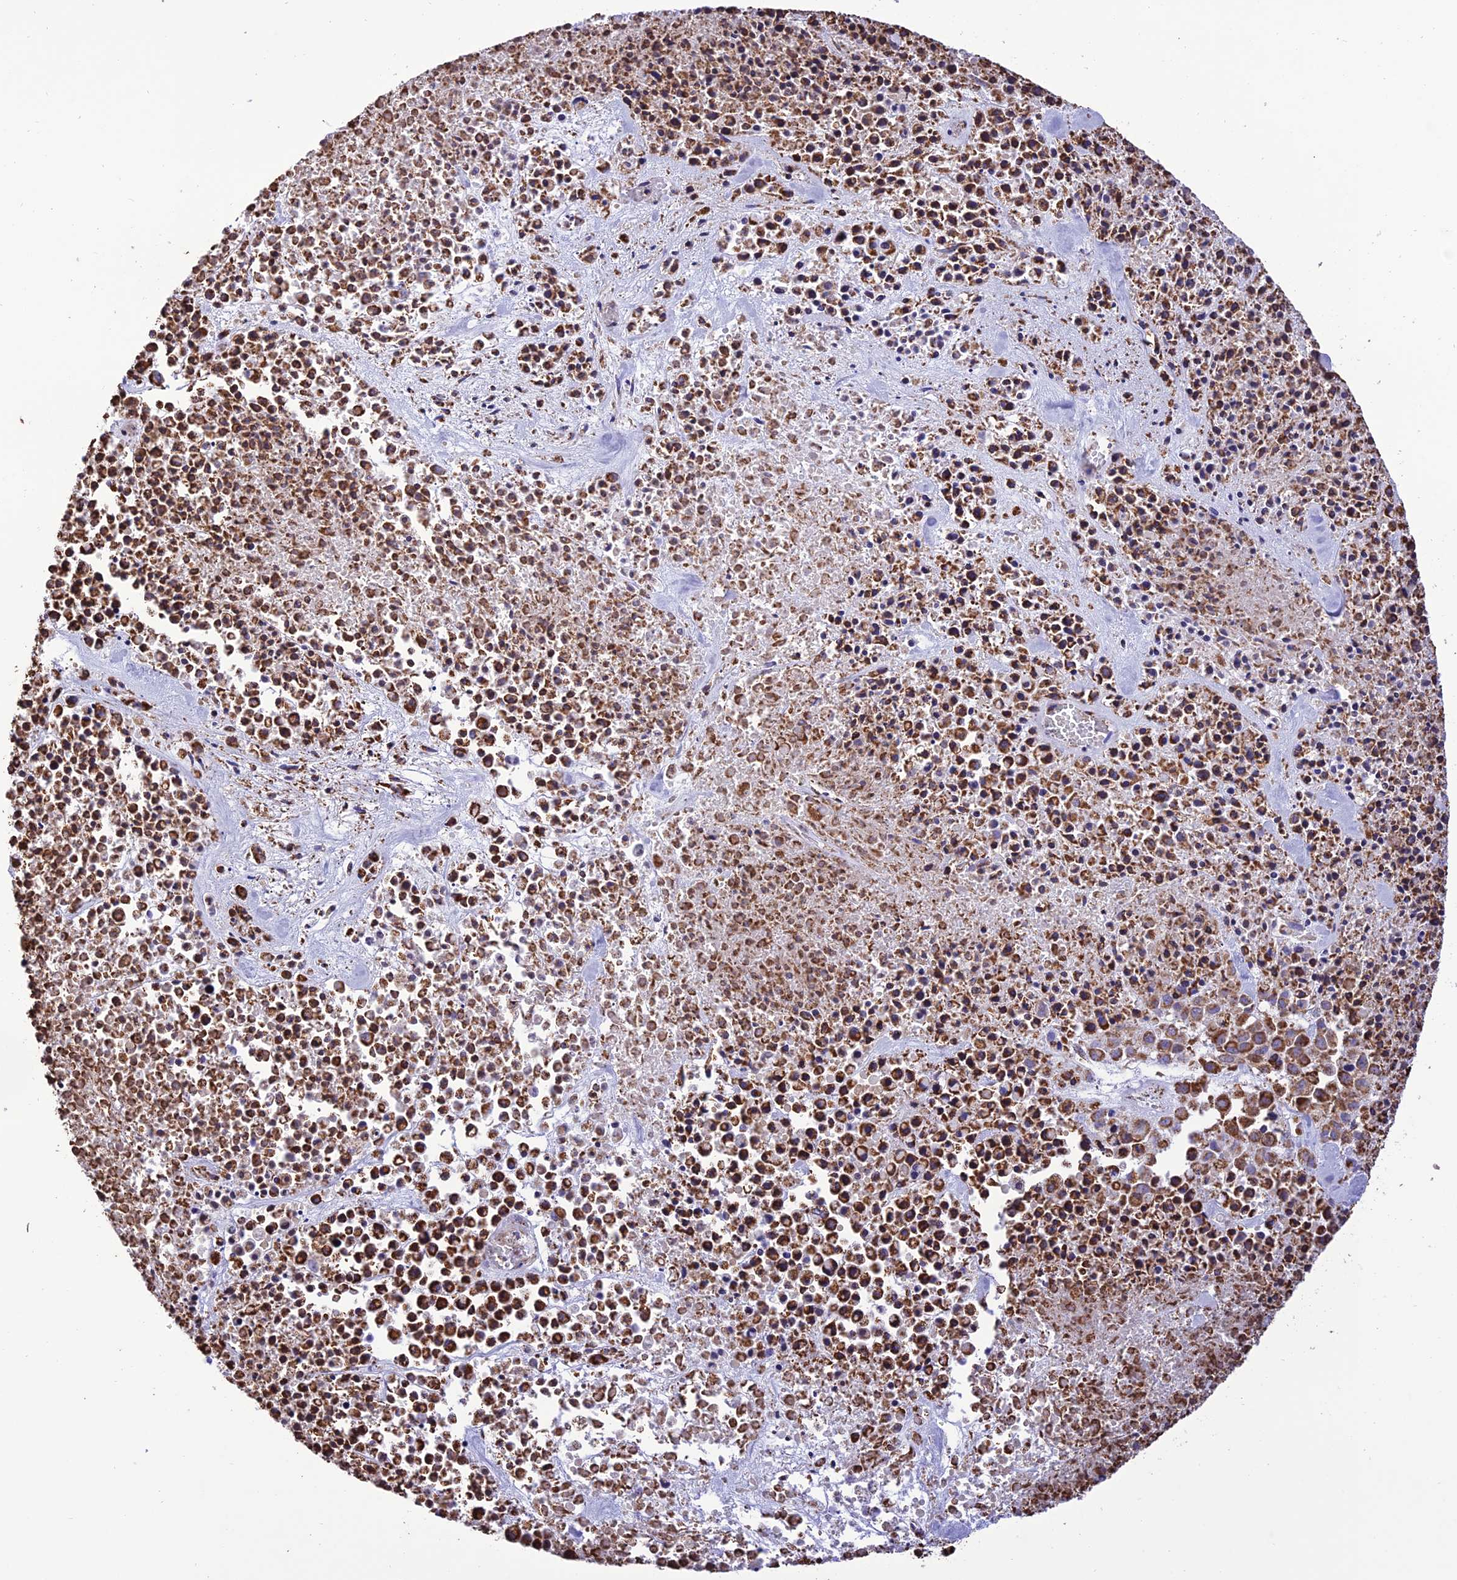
{"staining": {"intensity": "strong", "quantity": ">75%", "location": "cytoplasmic/membranous"}, "tissue": "melanoma", "cell_type": "Tumor cells", "image_type": "cancer", "snomed": [{"axis": "morphology", "description": "Malignant melanoma, Metastatic site"}, {"axis": "topography", "description": "Skin"}], "caption": "Immunohistochemical staining of human melanoma shows high levels of strong cytoplasmic/membranous protein expression in about >75% of tumor cells.", "gene": "NDUFAF1", "patient": {"sex": "female", "age": 81}}